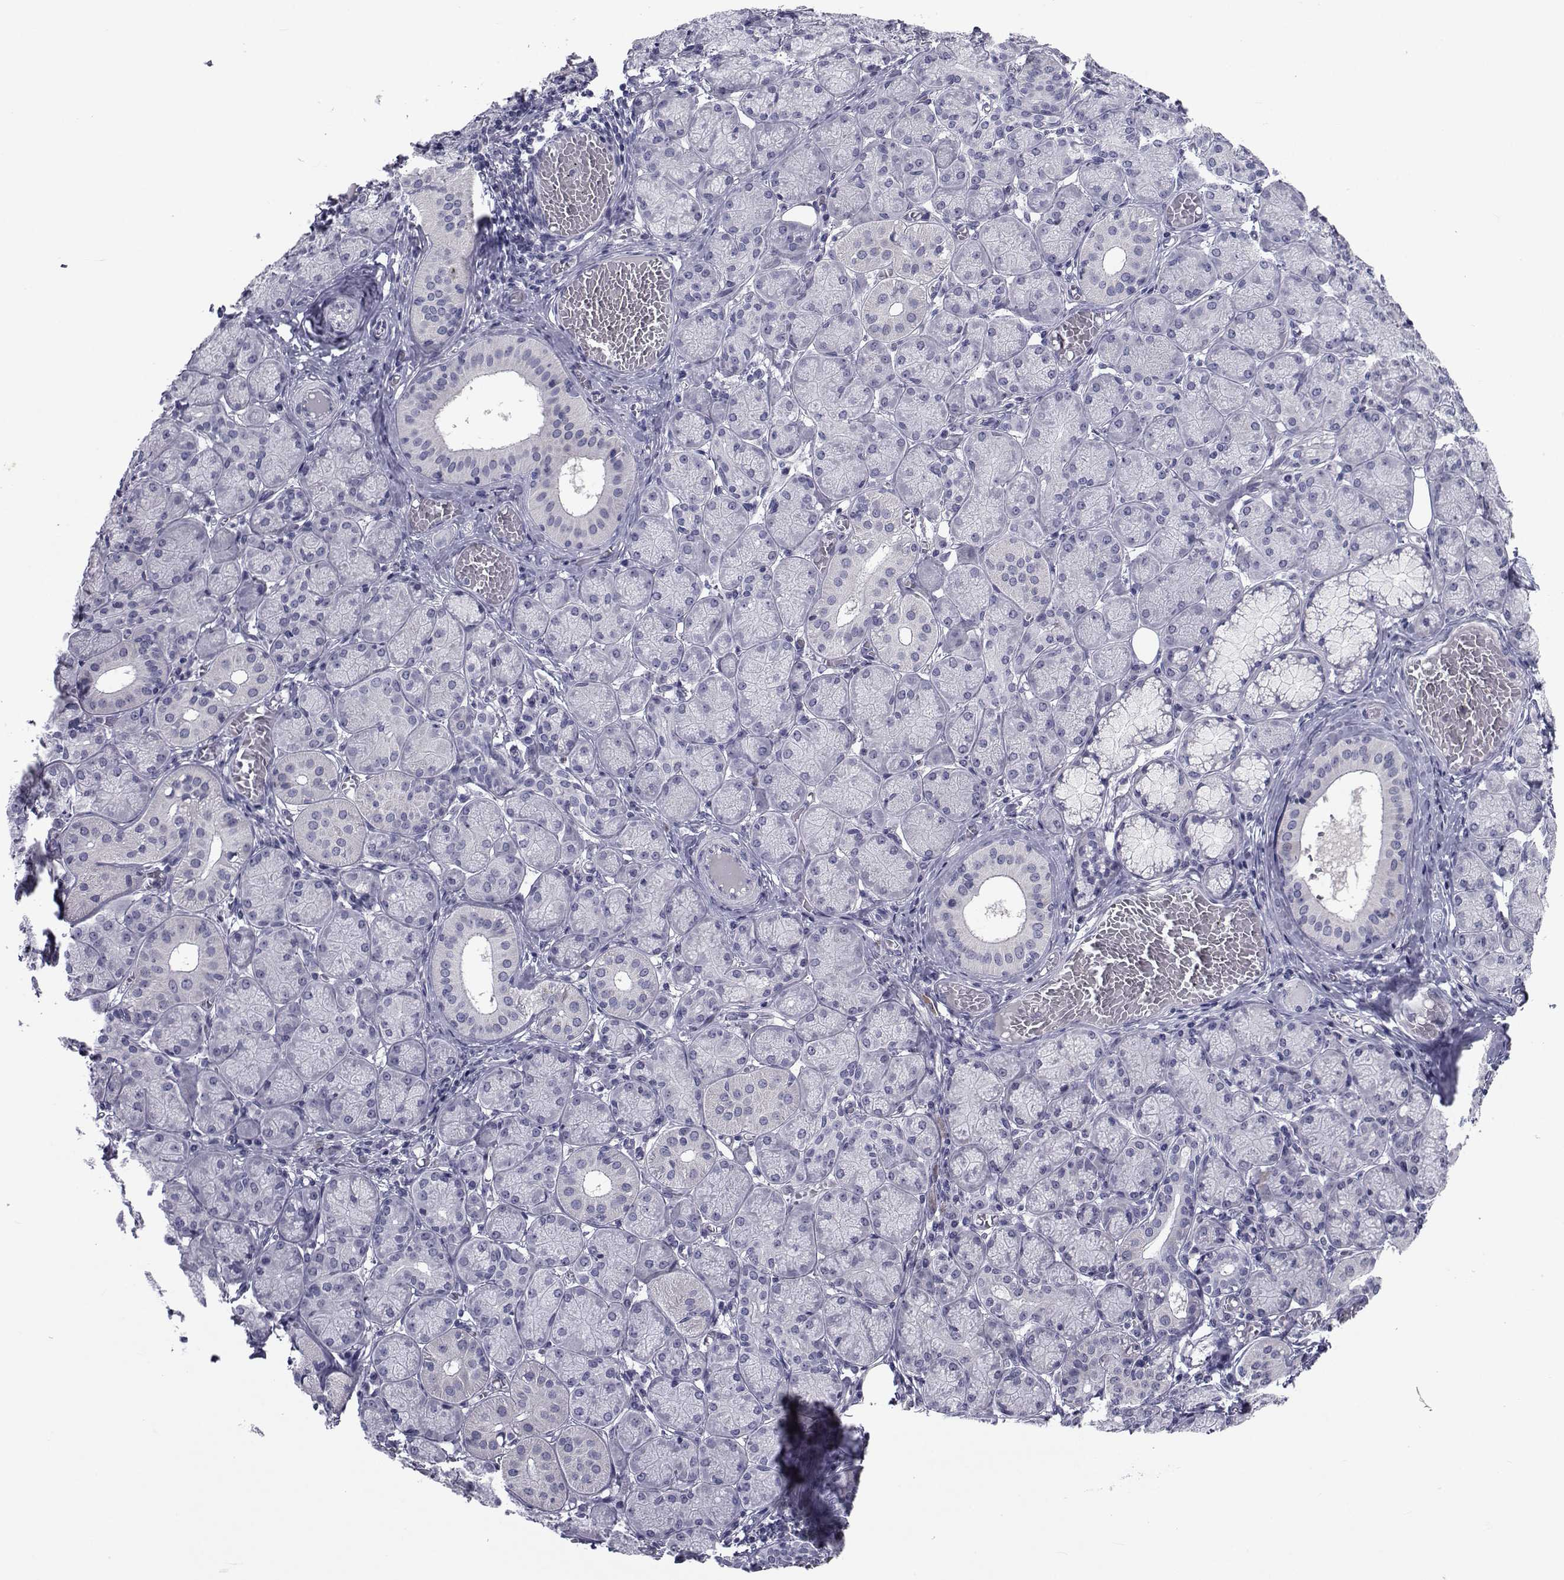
{"staining": {"intensity": "negative", "quantity": "none", "location": "none"}, "tissue": "salivary gland", "cell_type": "Glandular cells", "image_type": "normal", "snomed": [{"axis": "morphology", "description": "Normal tissue, NOS"}, {"axis": "topography", "description": "Salivary gland"}, {"axis": "topography", "description": "Peripheral nerve tissue"}], "caption": "Immunohistochemistry (IHC) of normal salivary gland reveals no expression in glandular cells.", "gene": "CHRNA1", "patient": {"sex": "female", "age": 24}}